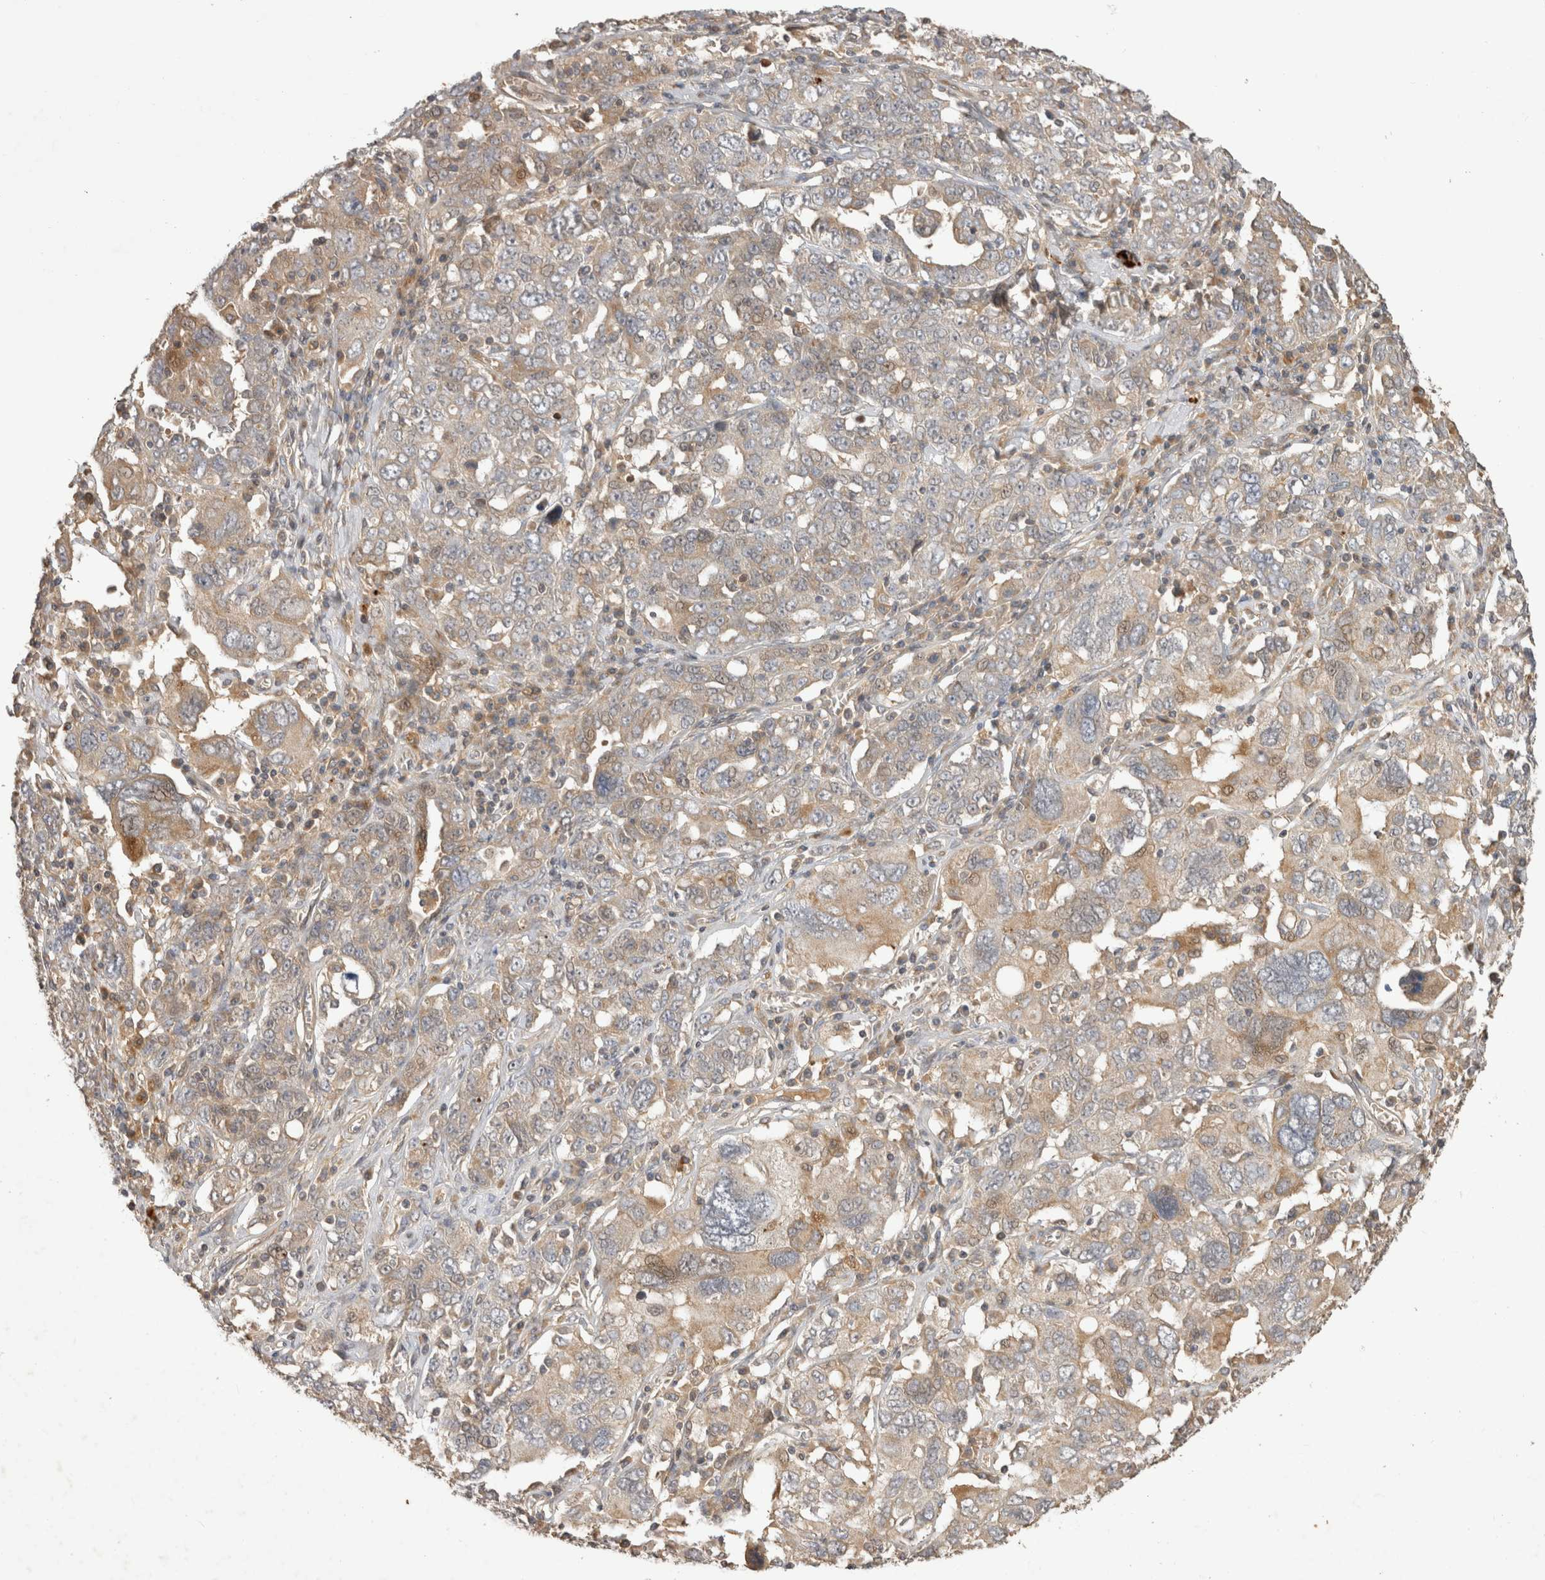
{"staining": {"intensity": "weak", "quantity": "<25%", "location": "cytoplasmic/membranous"}, "tissue": "ovarian cancer", "cell_type": "Tumor cells", "image_type": "cancer", "snomed": [{"axis": "morphology", "description": "Carcinoma, endometroid"}, {"axis": "topography", "description": "Ovary"}], "caption": "High power microscopy micrograph of an immunohistochemistry micrograph of ovarian cancer (endometroid carcinoma), revealing no significant positivity in tumor cells. (Stains: DAB immunohistochemistry with hematoxylin counter stain, Microscopy: brightfield microscopy at high magnification).", "gene": "PPP1R42", "patient": {"sex": "female", "age": 62}}